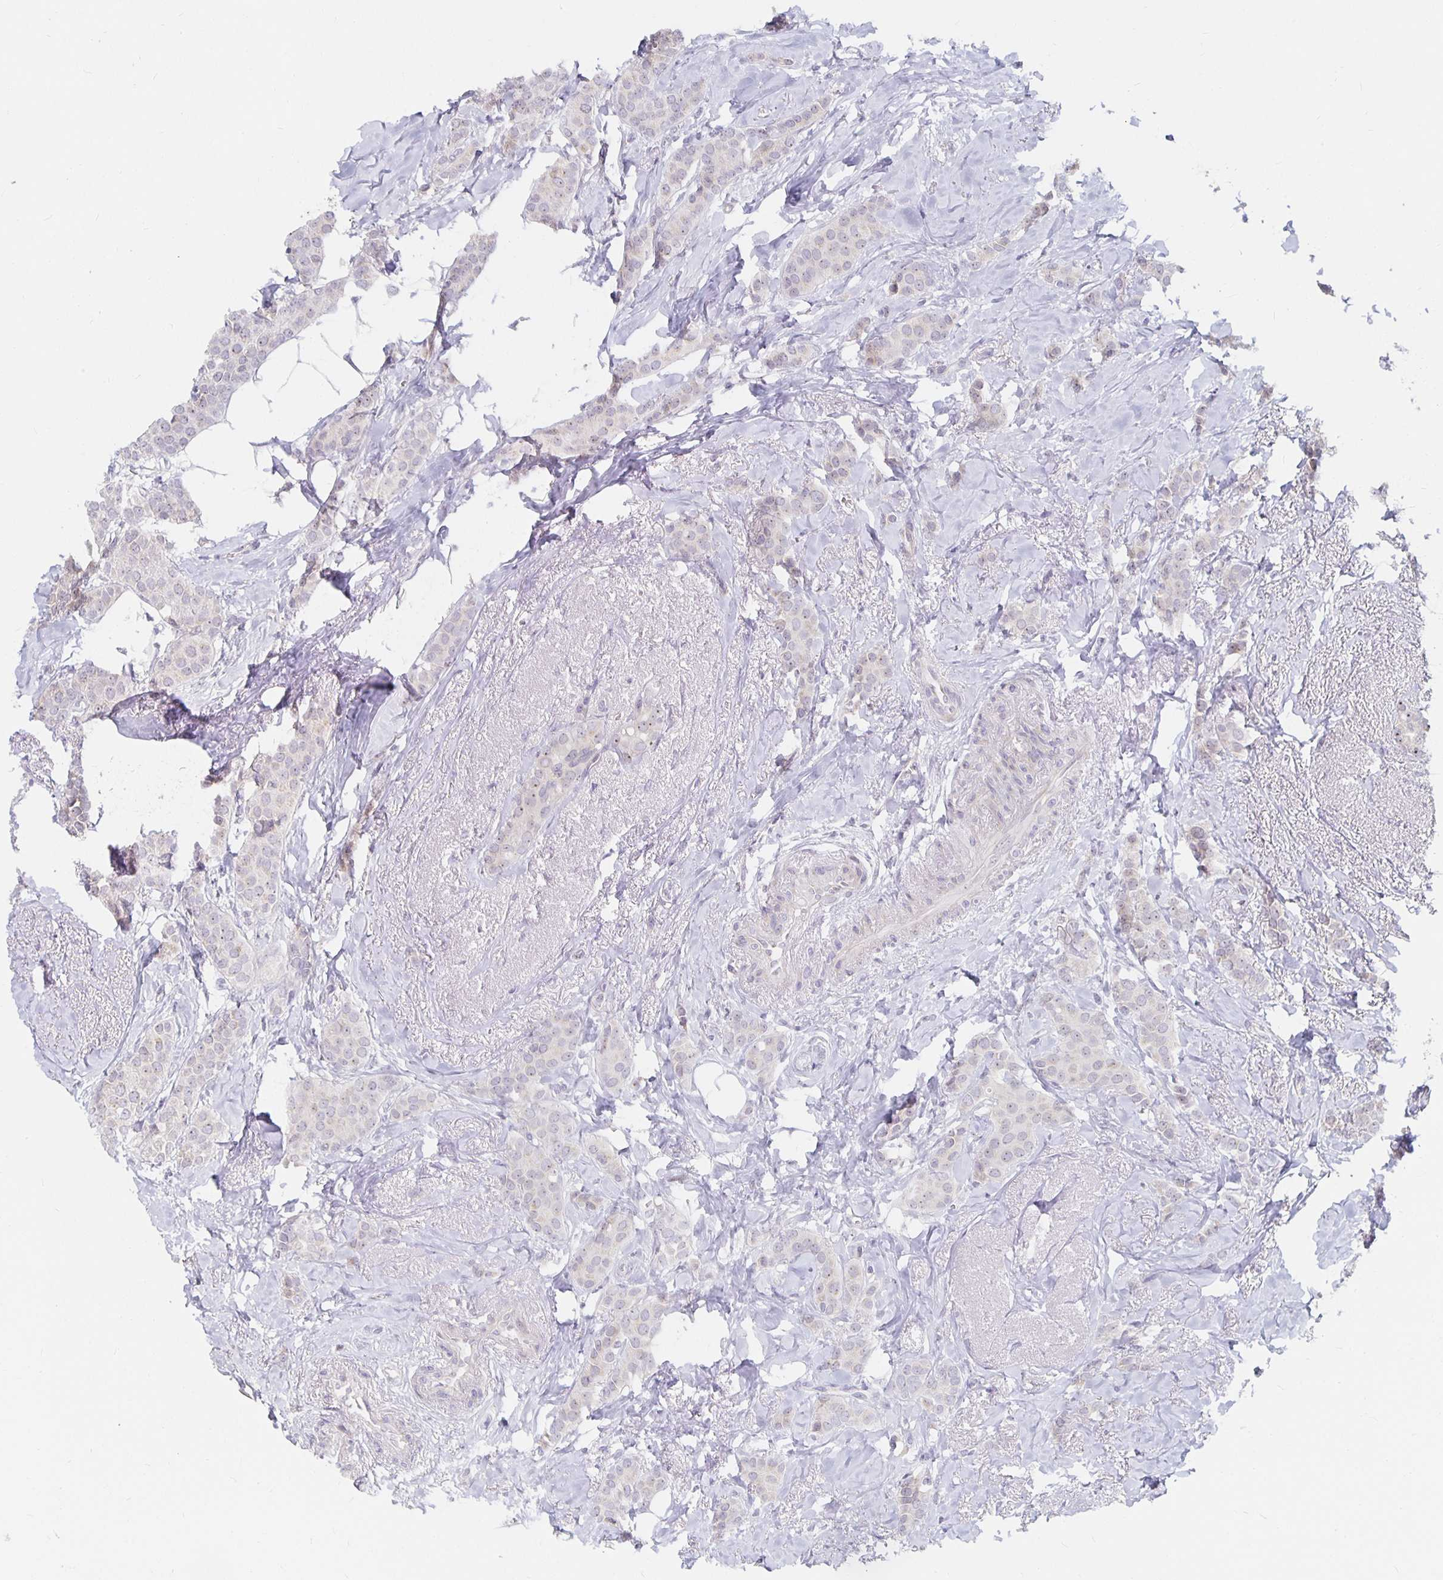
{"staining": {"intensity": "weak", "quantity": "<25%", "location": "nuclear"}, "tissue": "breast cancer", "cell_type": "Tumor cells", "image_type": "cancer", "snomed": [{"axis": "morphology", "description": "Duct carcinoma"}, {"axis": "topography", "description": "Breast"}], "caption": "Immunohistochemistry histopathology image of human breast cancer stained for a protein (brown), which displays no expression in tumor cells.", "gene": "NUP85", "patient": {"sex": "female", "age": 79}}